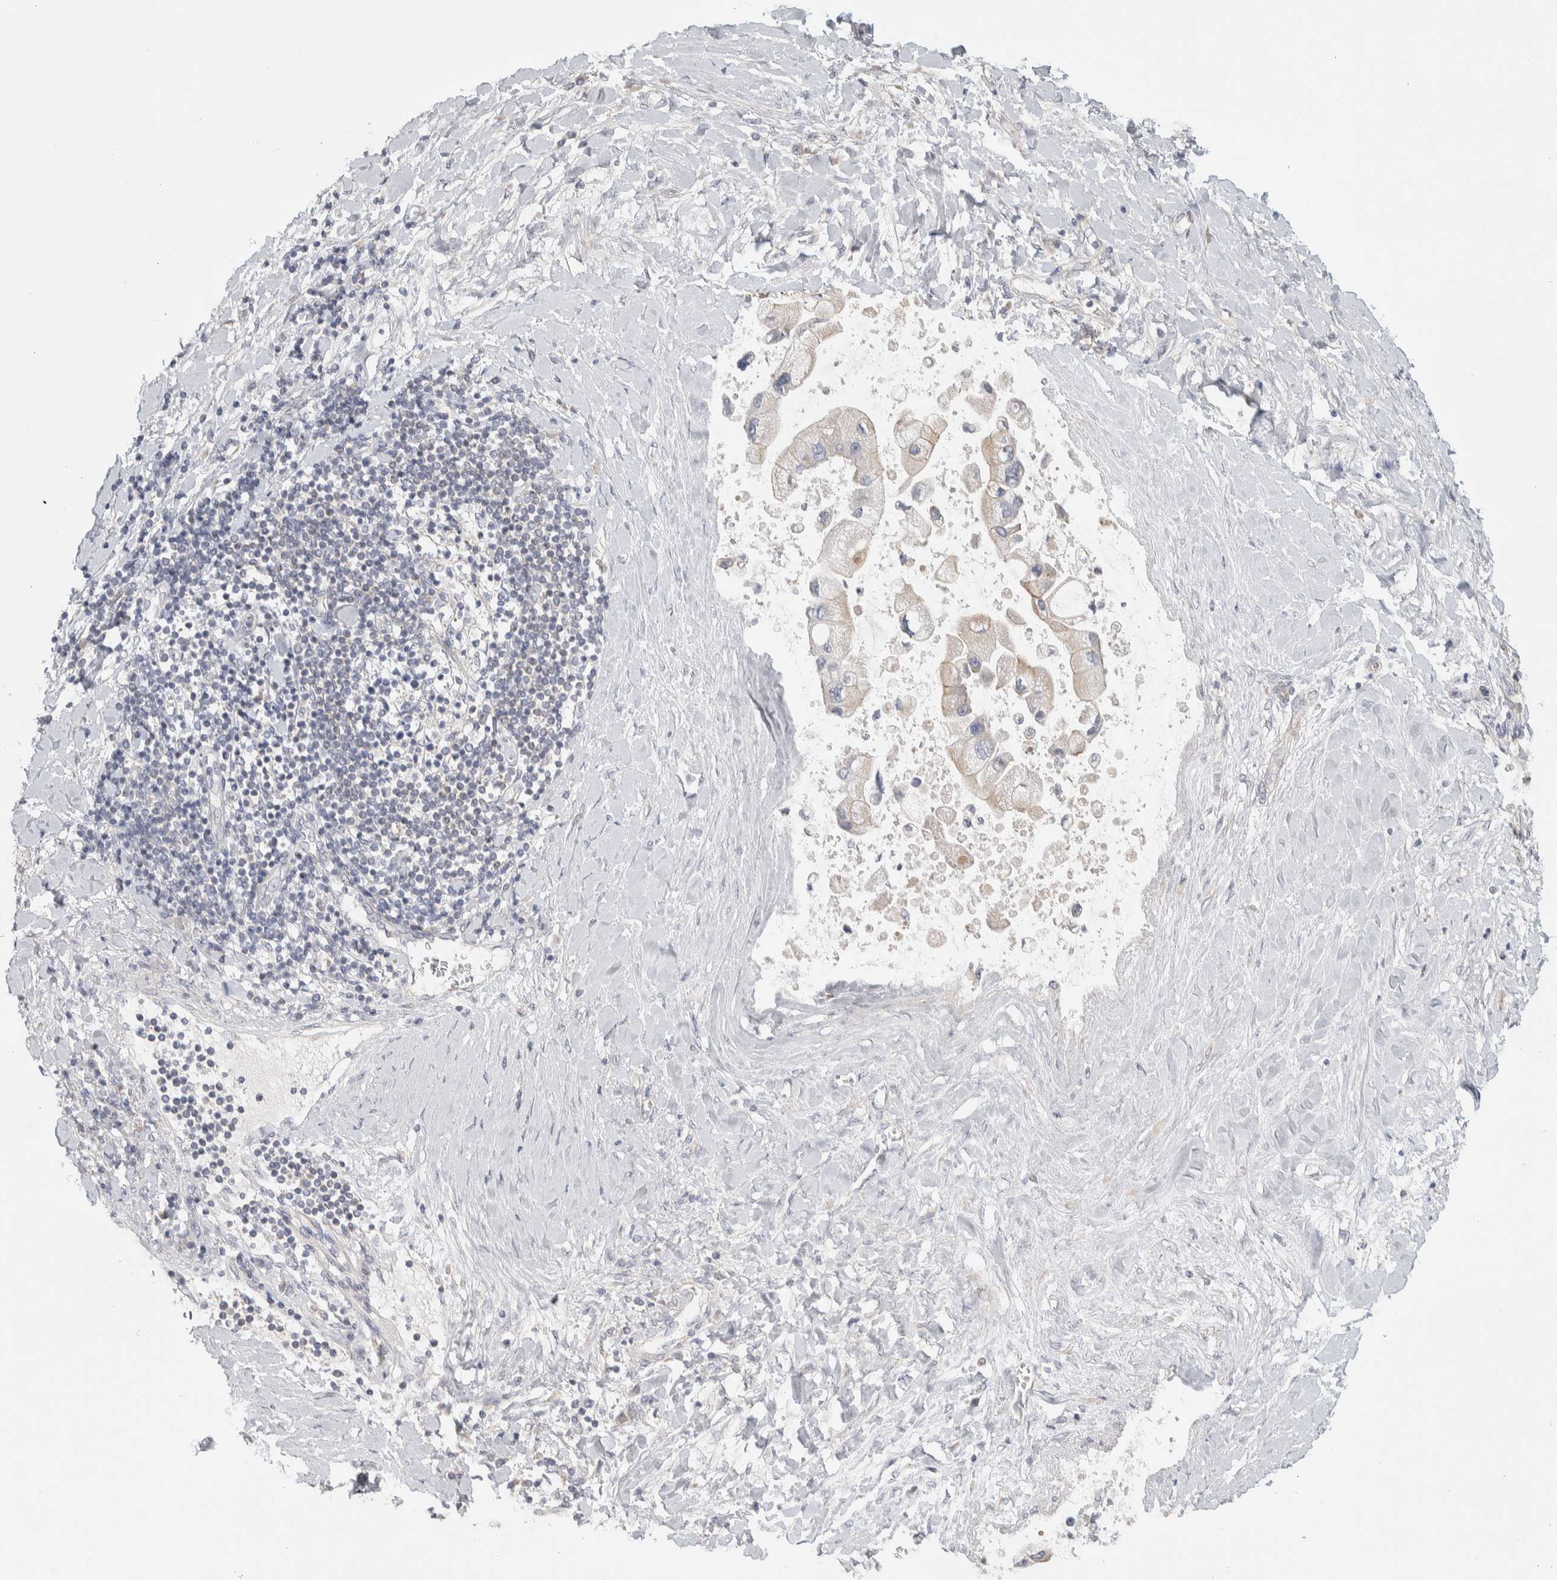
{"staining": {"intensity": "weak", "quantity": "<25%", "location": "cytoplasmic/membranous"}, "tissue": "liver cancer", "cell_type": "Tumor cells", "image_type": "cancer", "snomed": [{"axis": "morphology", "description": "Cholangiocarcinoma"}, {"axis": "topography", "description": "Liver"}], "caption": "Immunohistochemistry image of human liver cancer stained for a protein (brown), which displays no expression in tumor cells.", "gene": "DCXR", "patient": {"sex": "male", "age": 50}}